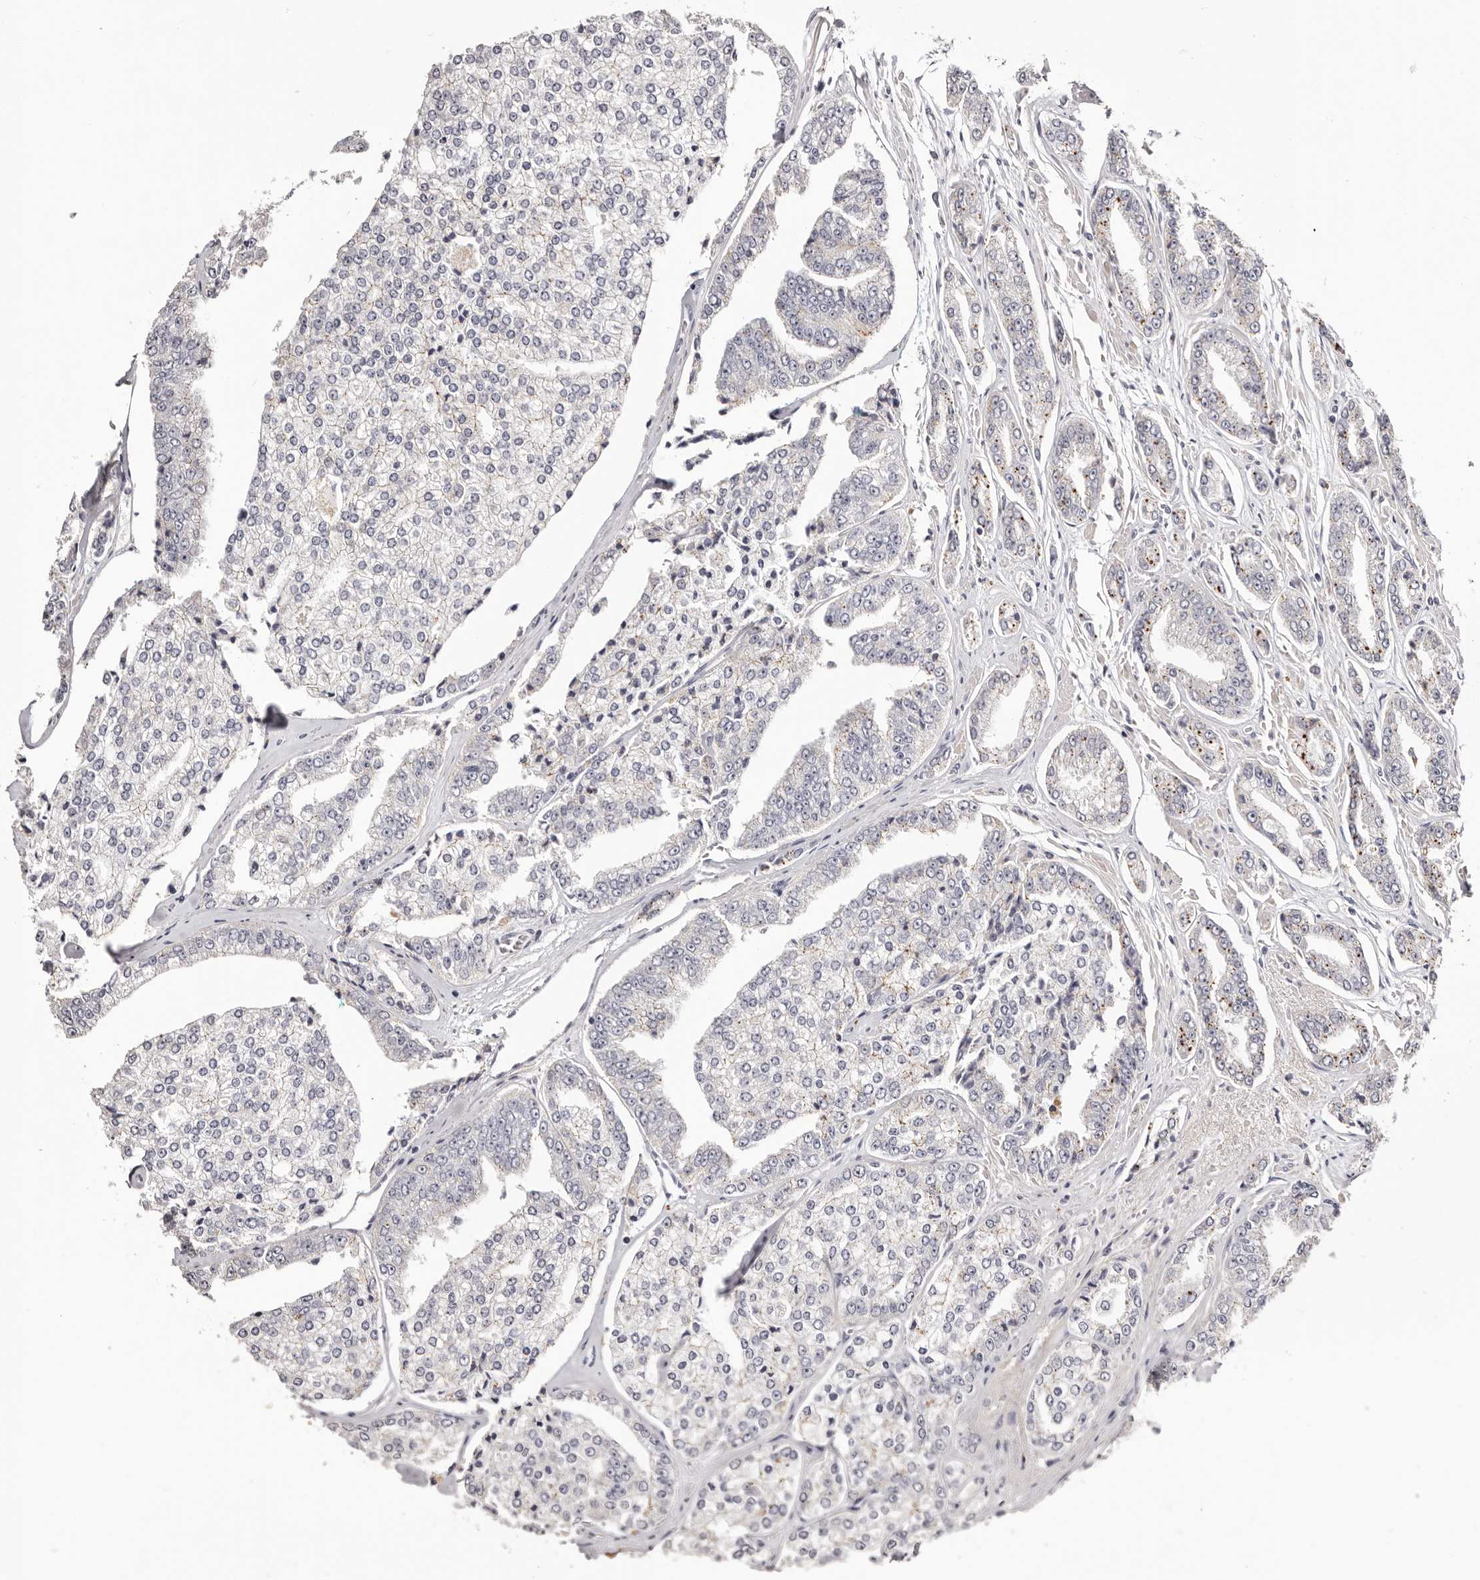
{"staining": {"intensity": "weak", "quantity": "<25%", "location": "cytoplasmic/membranous"}, "tissue": "prostate cancer", "cell_type": "Tumor cells", "image_type": "cancer", "snomed": [{"axis": "morphology", "description": "Adenocarcinoma, High grade"}, {"axis": "topography", "description": "Prostate"}], "caption": "Tumor cells are negative for protein expression in human prostate cancer.", "gene": "PCDHB6", "patient": {"sex": "male", "age": 71}}